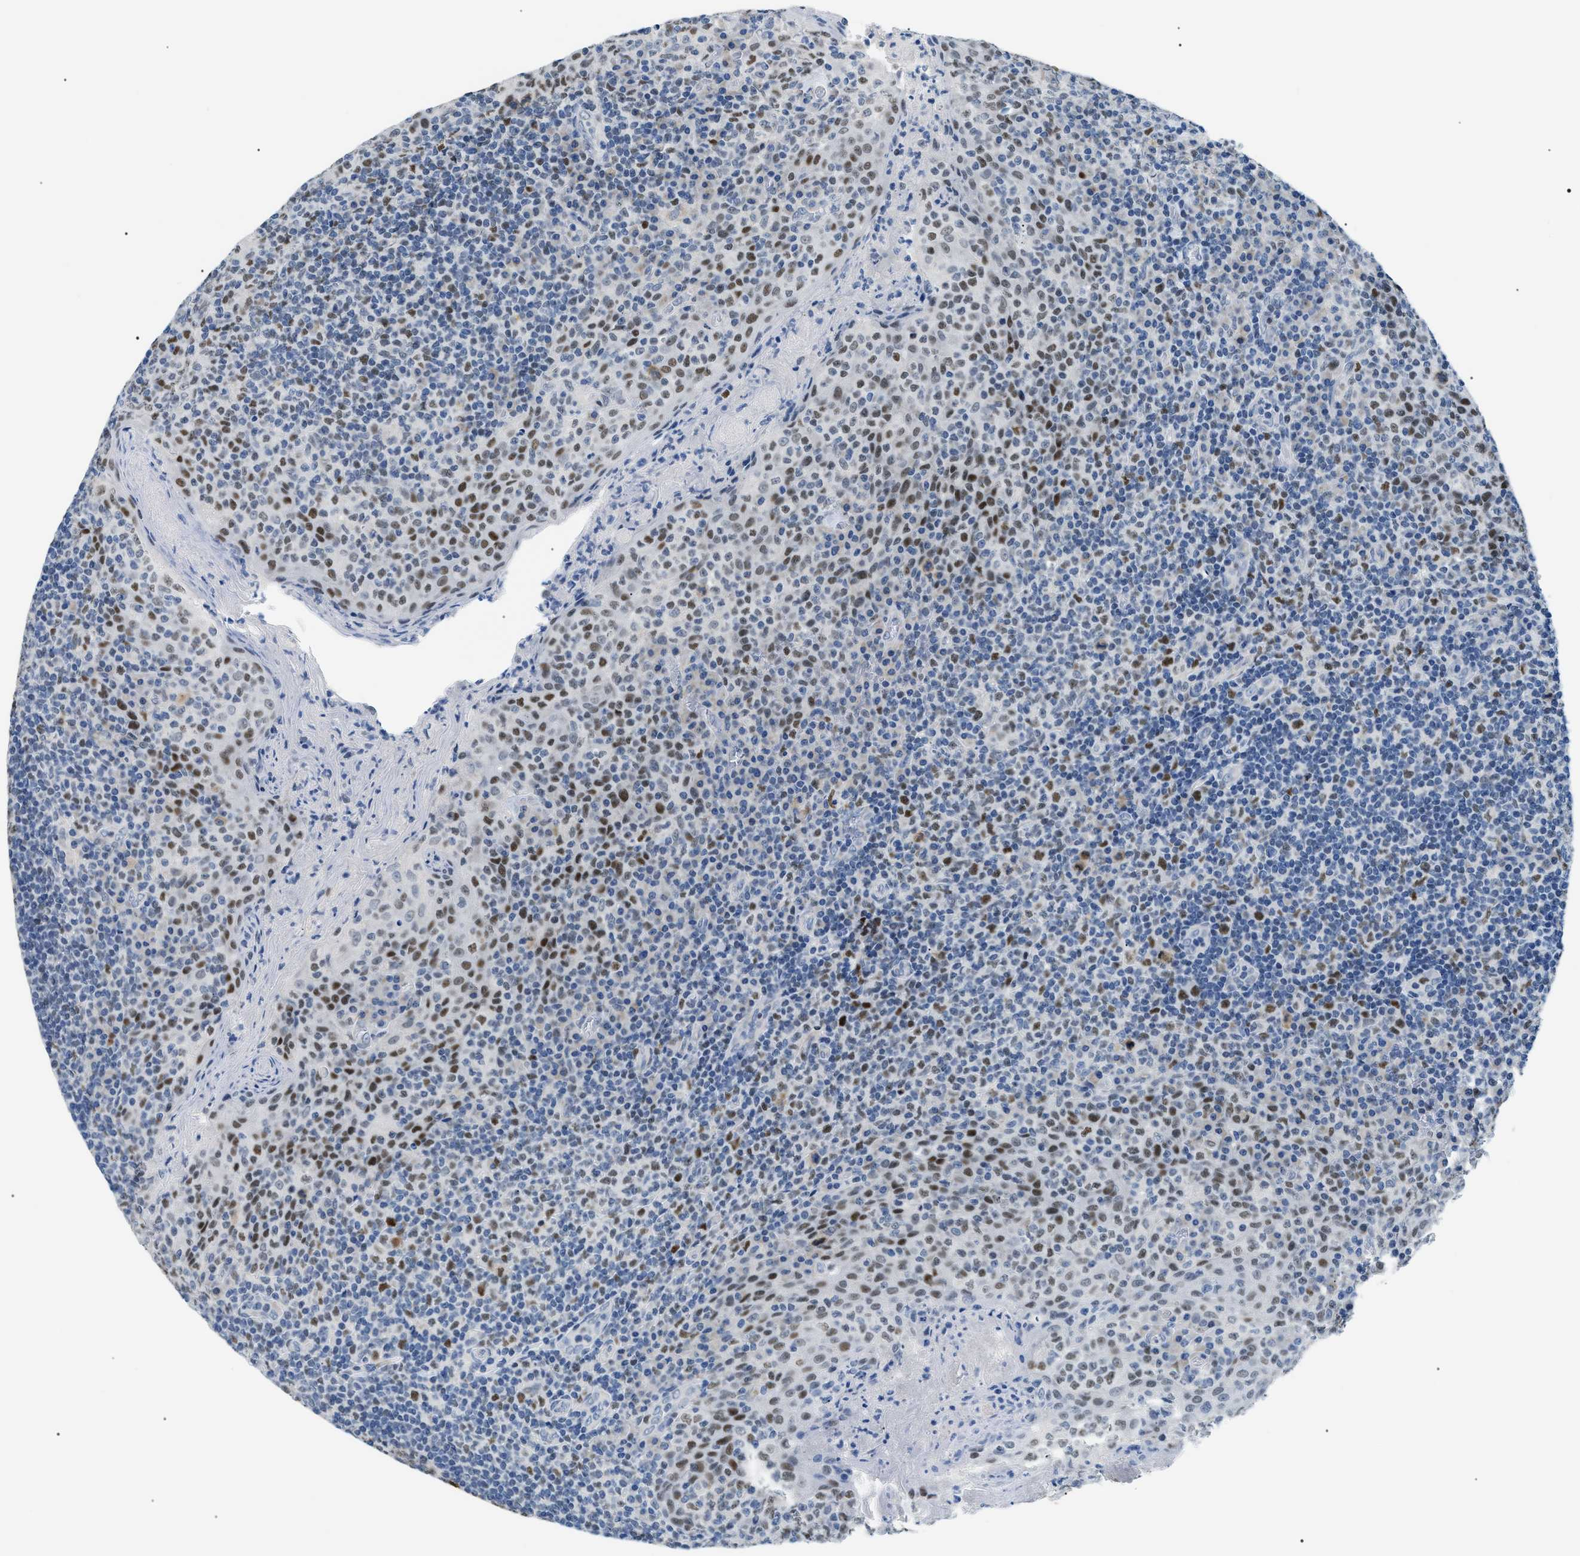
{"staining": {"intensity": "moderate", "quantity": ">75%", "location": "nuclear"}, "tissue": "tonsil", "cell_type": "Germinal center cells", "image_type": "normal", "snomed": [{"axis": "morphology", "description": "Normal tissue, NOS"}, {"axis": "topography", "description": "Tonsil"}], "caption": "Immunohistochemical staining of unremarkable human tonsil exhibits moderate nuclear protein staining in approximately >75% of germinal center cells. Immunohistochemistry stains the protein in brown and the nuclei are stained blue.", "gene": "SMARCC1", "patient": {"sex": "male", "age": 17}}